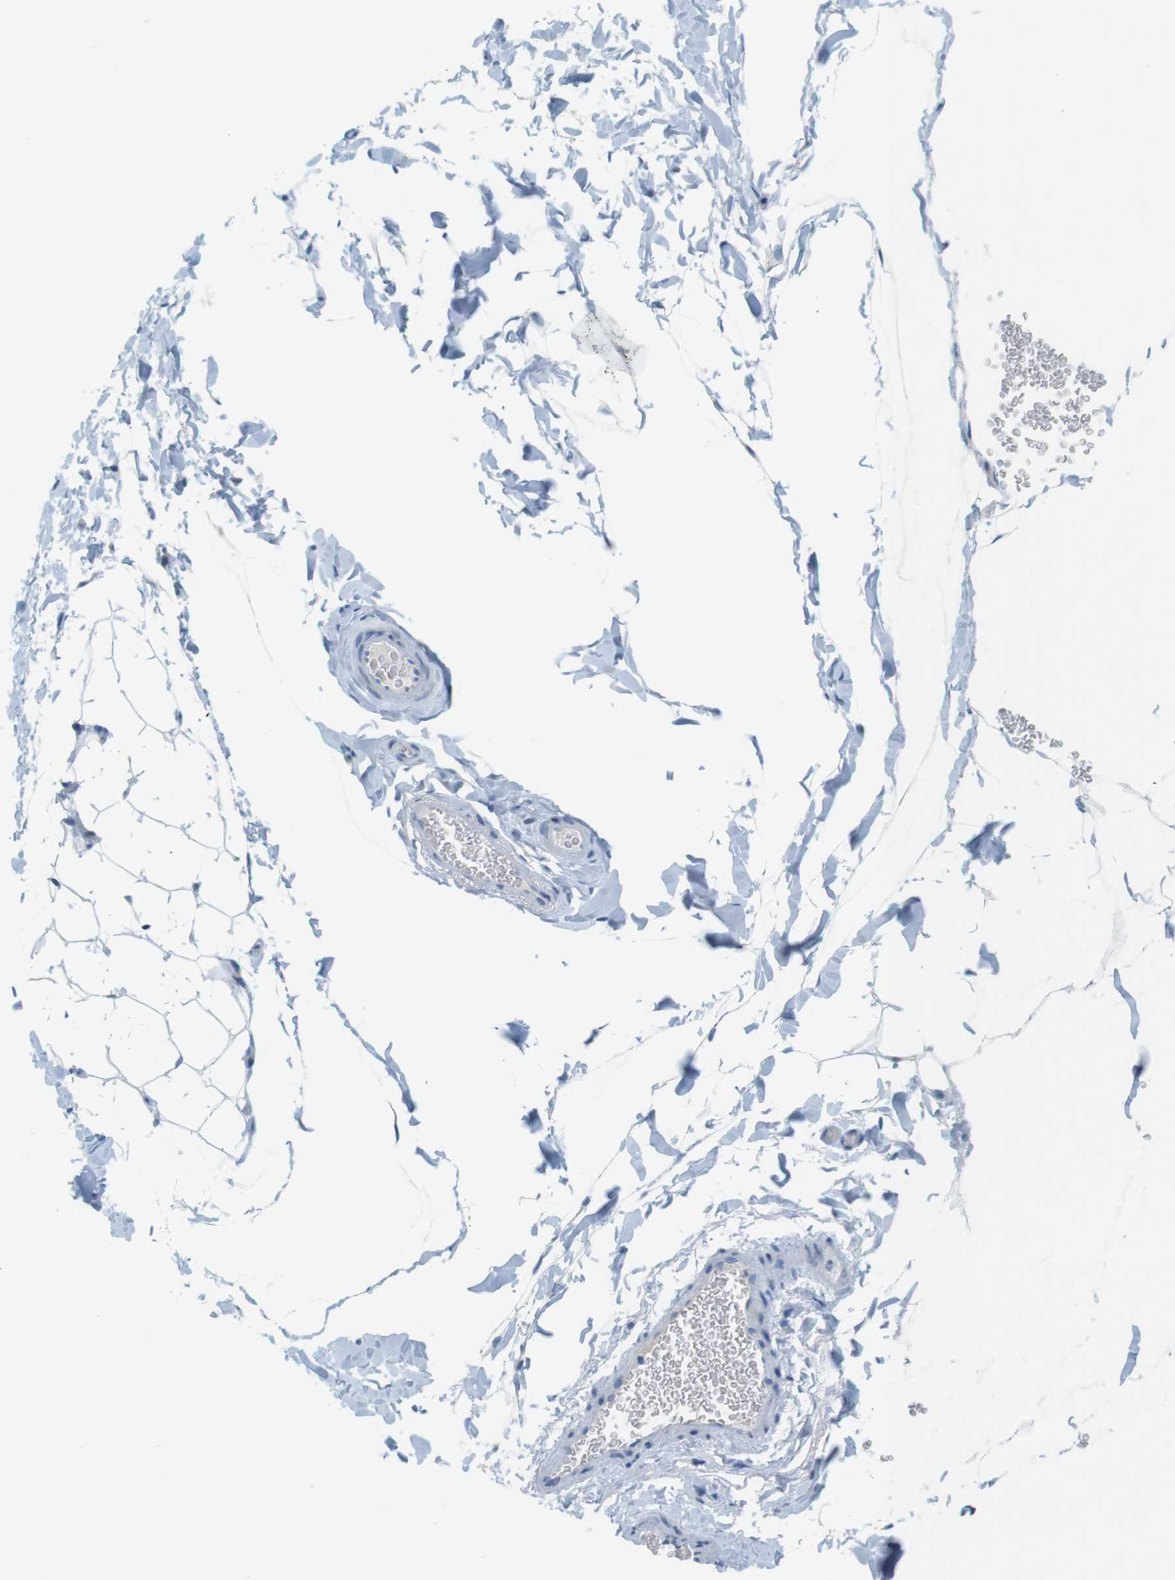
{"staining": {"intensity": "negative", "quantity": "none", "location": "none"}, "tissue": "adipose tissue", "cell_type": "Adipocytes", "image_type": "normal", "snomed": [{"axis": "morphology", "description": "Normal tissue, NOS"}, {"axis": "topography", "description": "Soft tissue"}], "caption": "Immunohistochemical staining of unremarkable adipose tissue shows no significant positivity in adipocytes.", "gene": "MUC5B", "patient": {"sex": "male", "age": 26}}